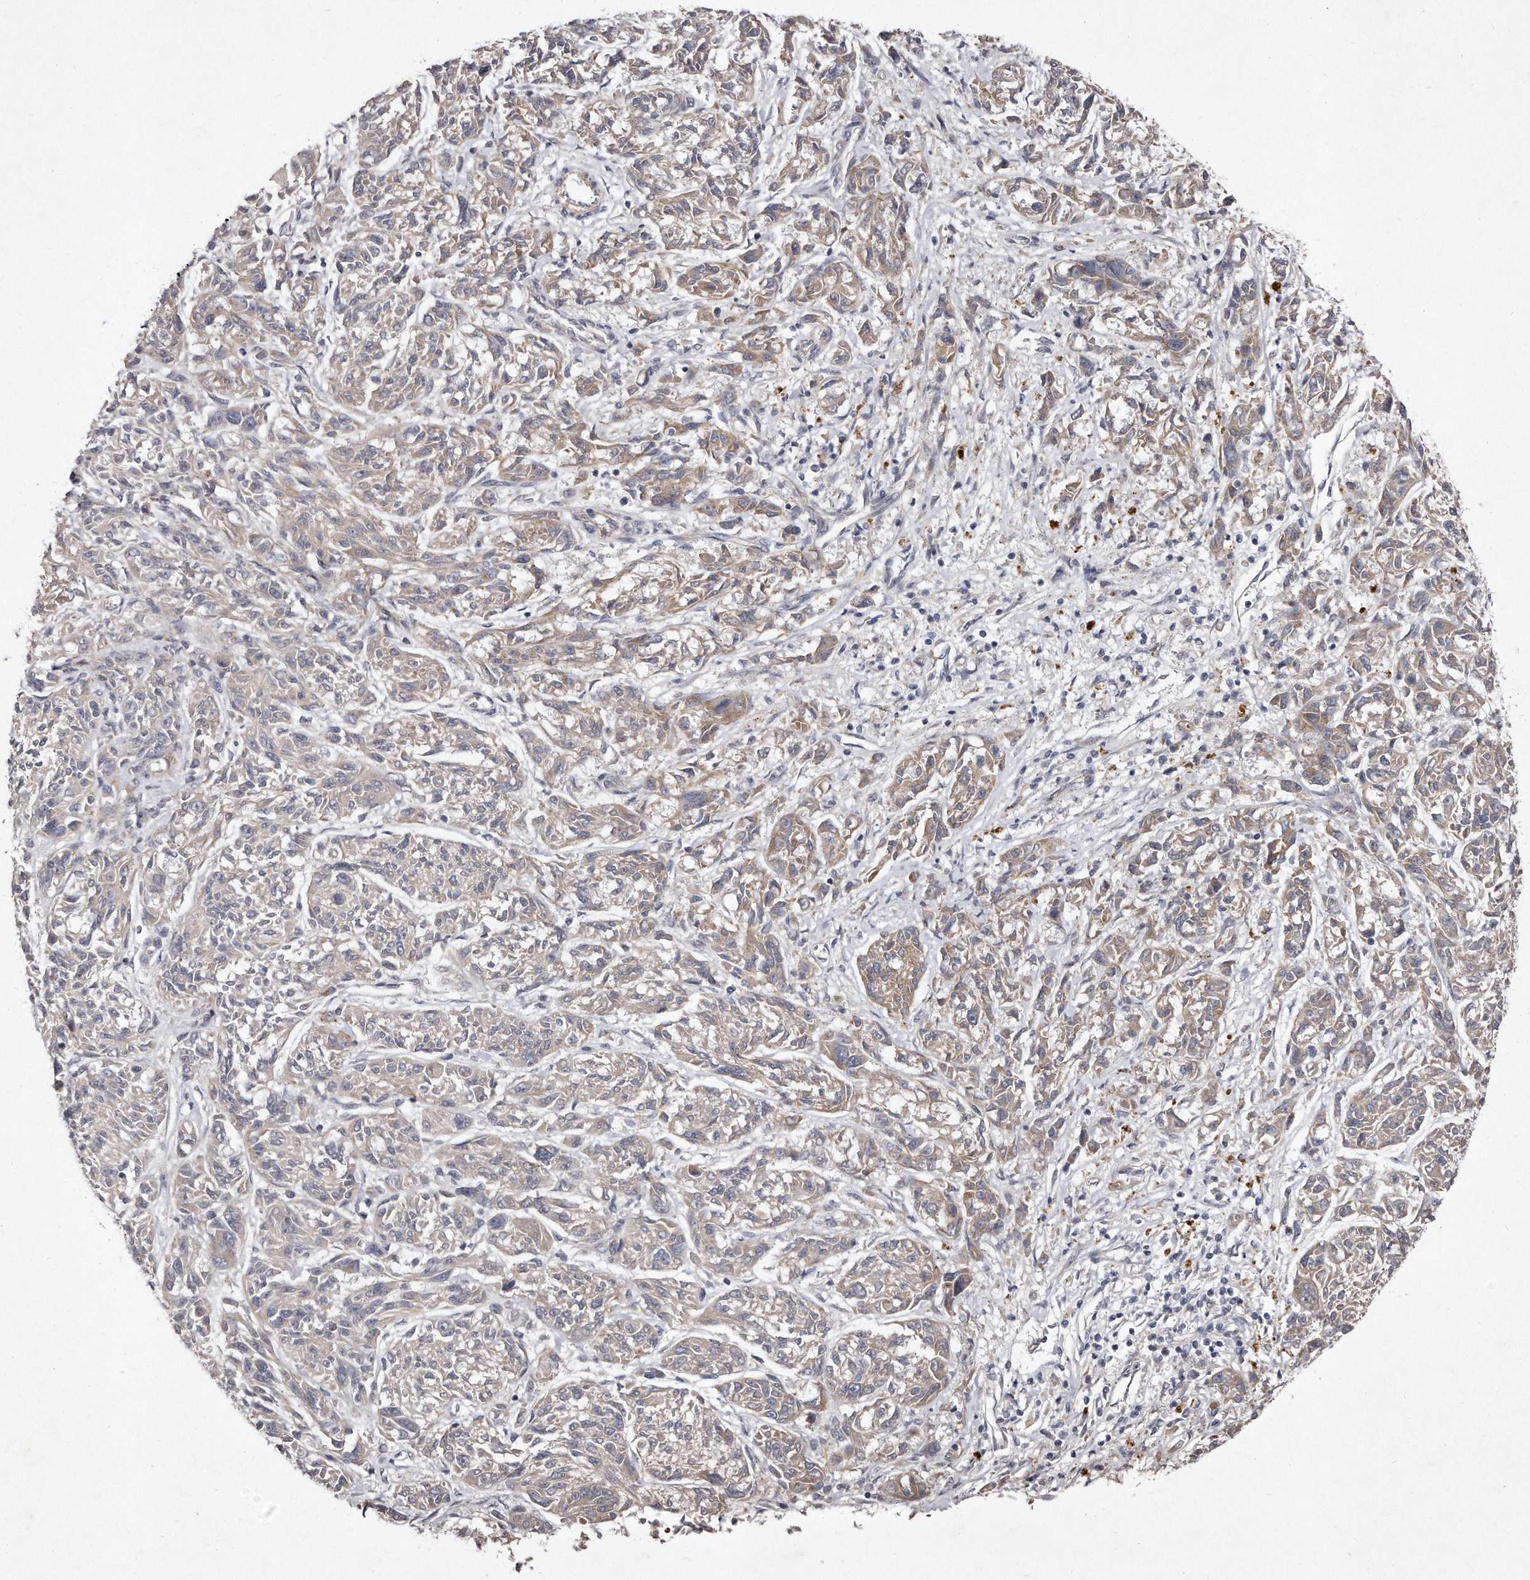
{"staining": {"intensity": "weak", "quantity": ">75%", "location": "cytoplasmic/membranous"}, "tissue": "melanoma", "cell_type": "Tumor cells", "image_type": "cancer", "snomed": [{"axis": "morphology", "description": "Malignant melanoma, NOS"}, {"axis": "topography", "description": "Skin"}], "caption": "Melanoma tissue reveals weak cytoplasmic/membranous expression in approximately >75% of tumor cells, visualized by immunohistochemistry. (Brightfield microscopy of DAB IHC at high magnification).", "gene": "TECR", "patient": {"sex": "male", "age": 53}}